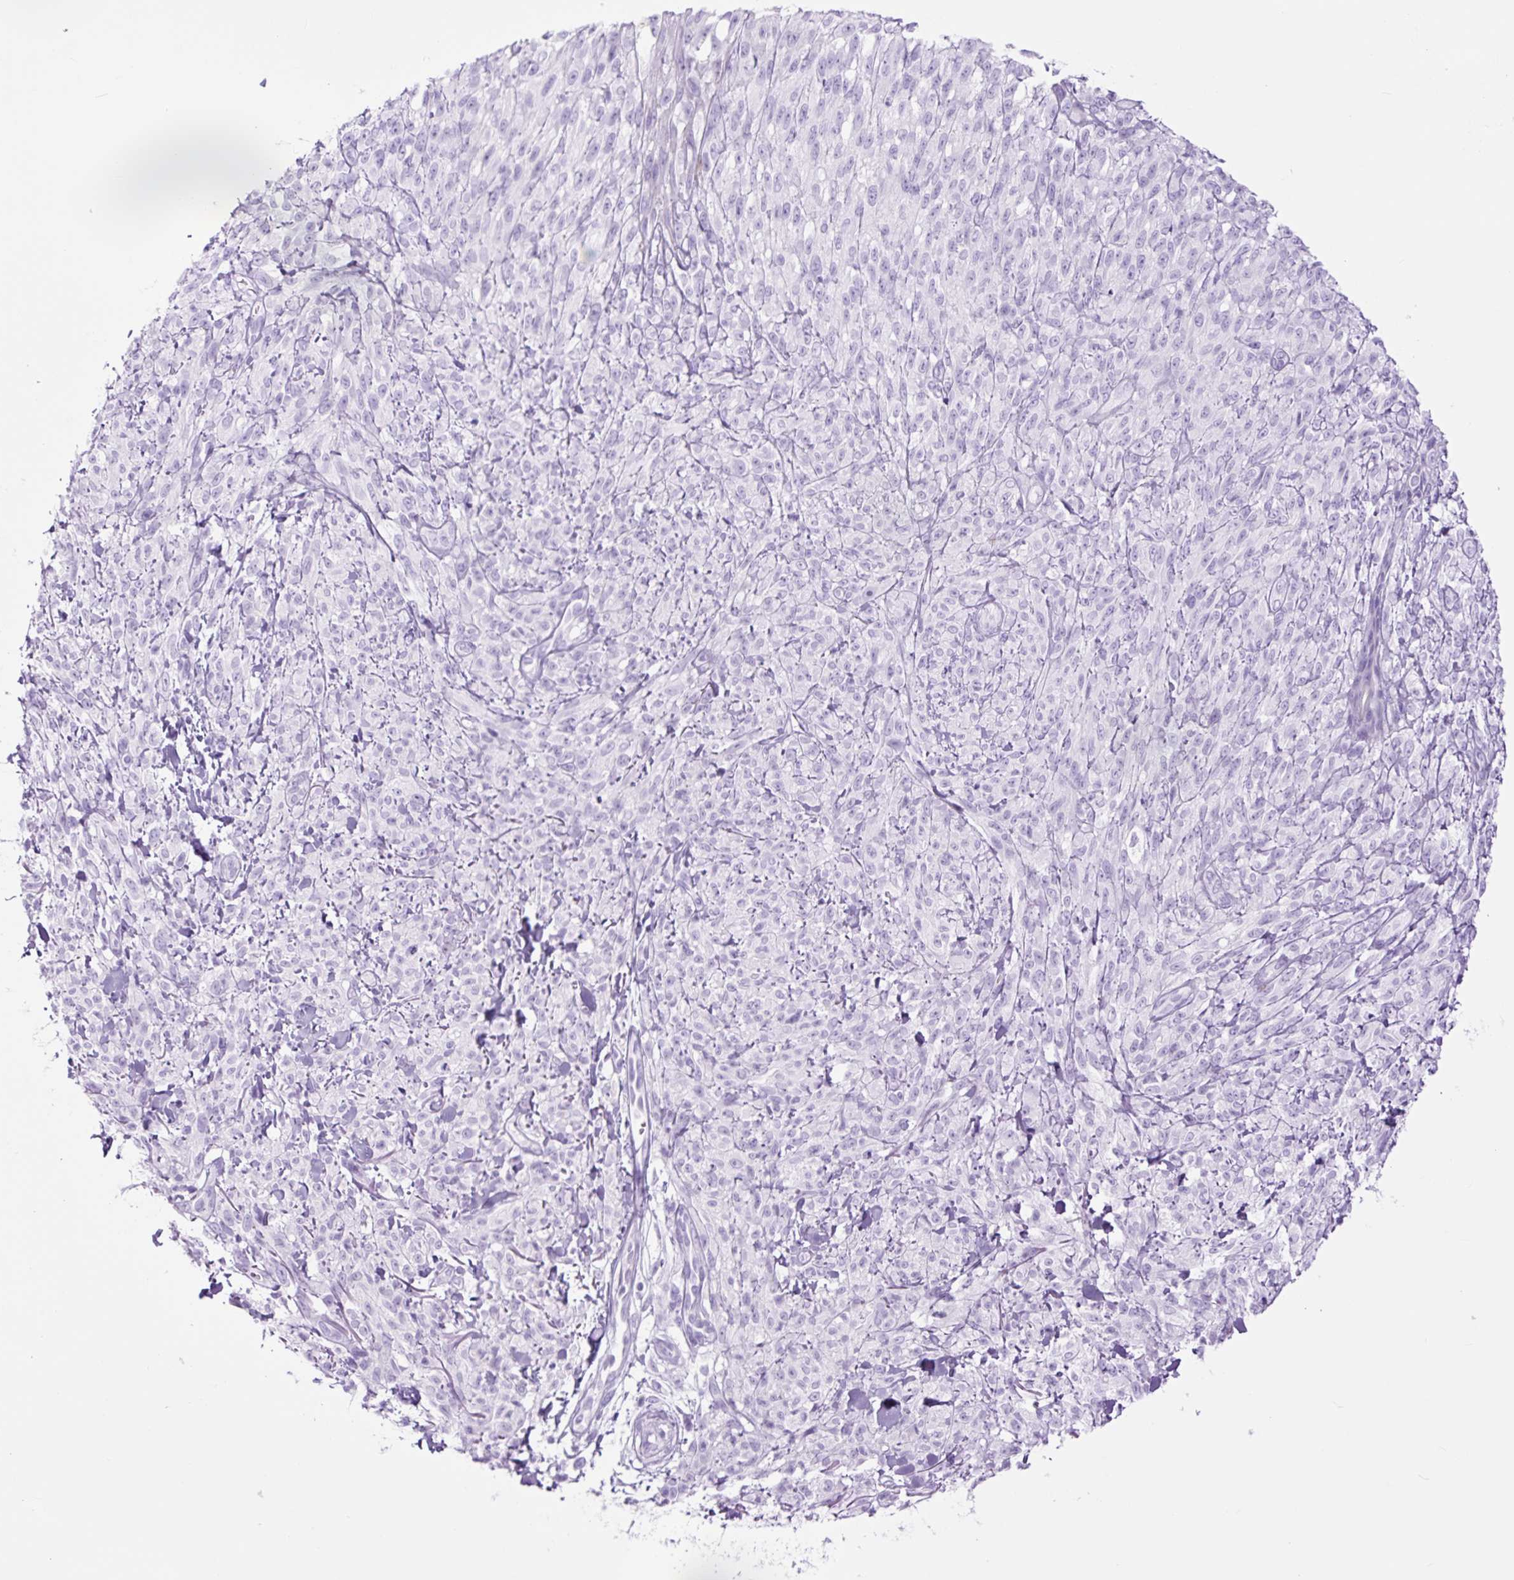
{"staining": {"intensity": "negative", "quantity": "none", "location": "none"}, "tissue": "melanoma", "cell_type": "Tumor cells", "image_type": "cancer", "snomed": [{"axis": "morphology", "description": "Malignant melanoma, NOS"}, {"axis": "topography", "description": "Skin of upper arm"}], "caption": "High magnification brightfield microscopy of melanoma stained with DAB (brown) and counterstained with hematoxylin (blue): tumor cells show no significant positivity.", "gene": "TFF2", "patient": {"sex": "female", "age": 65}}